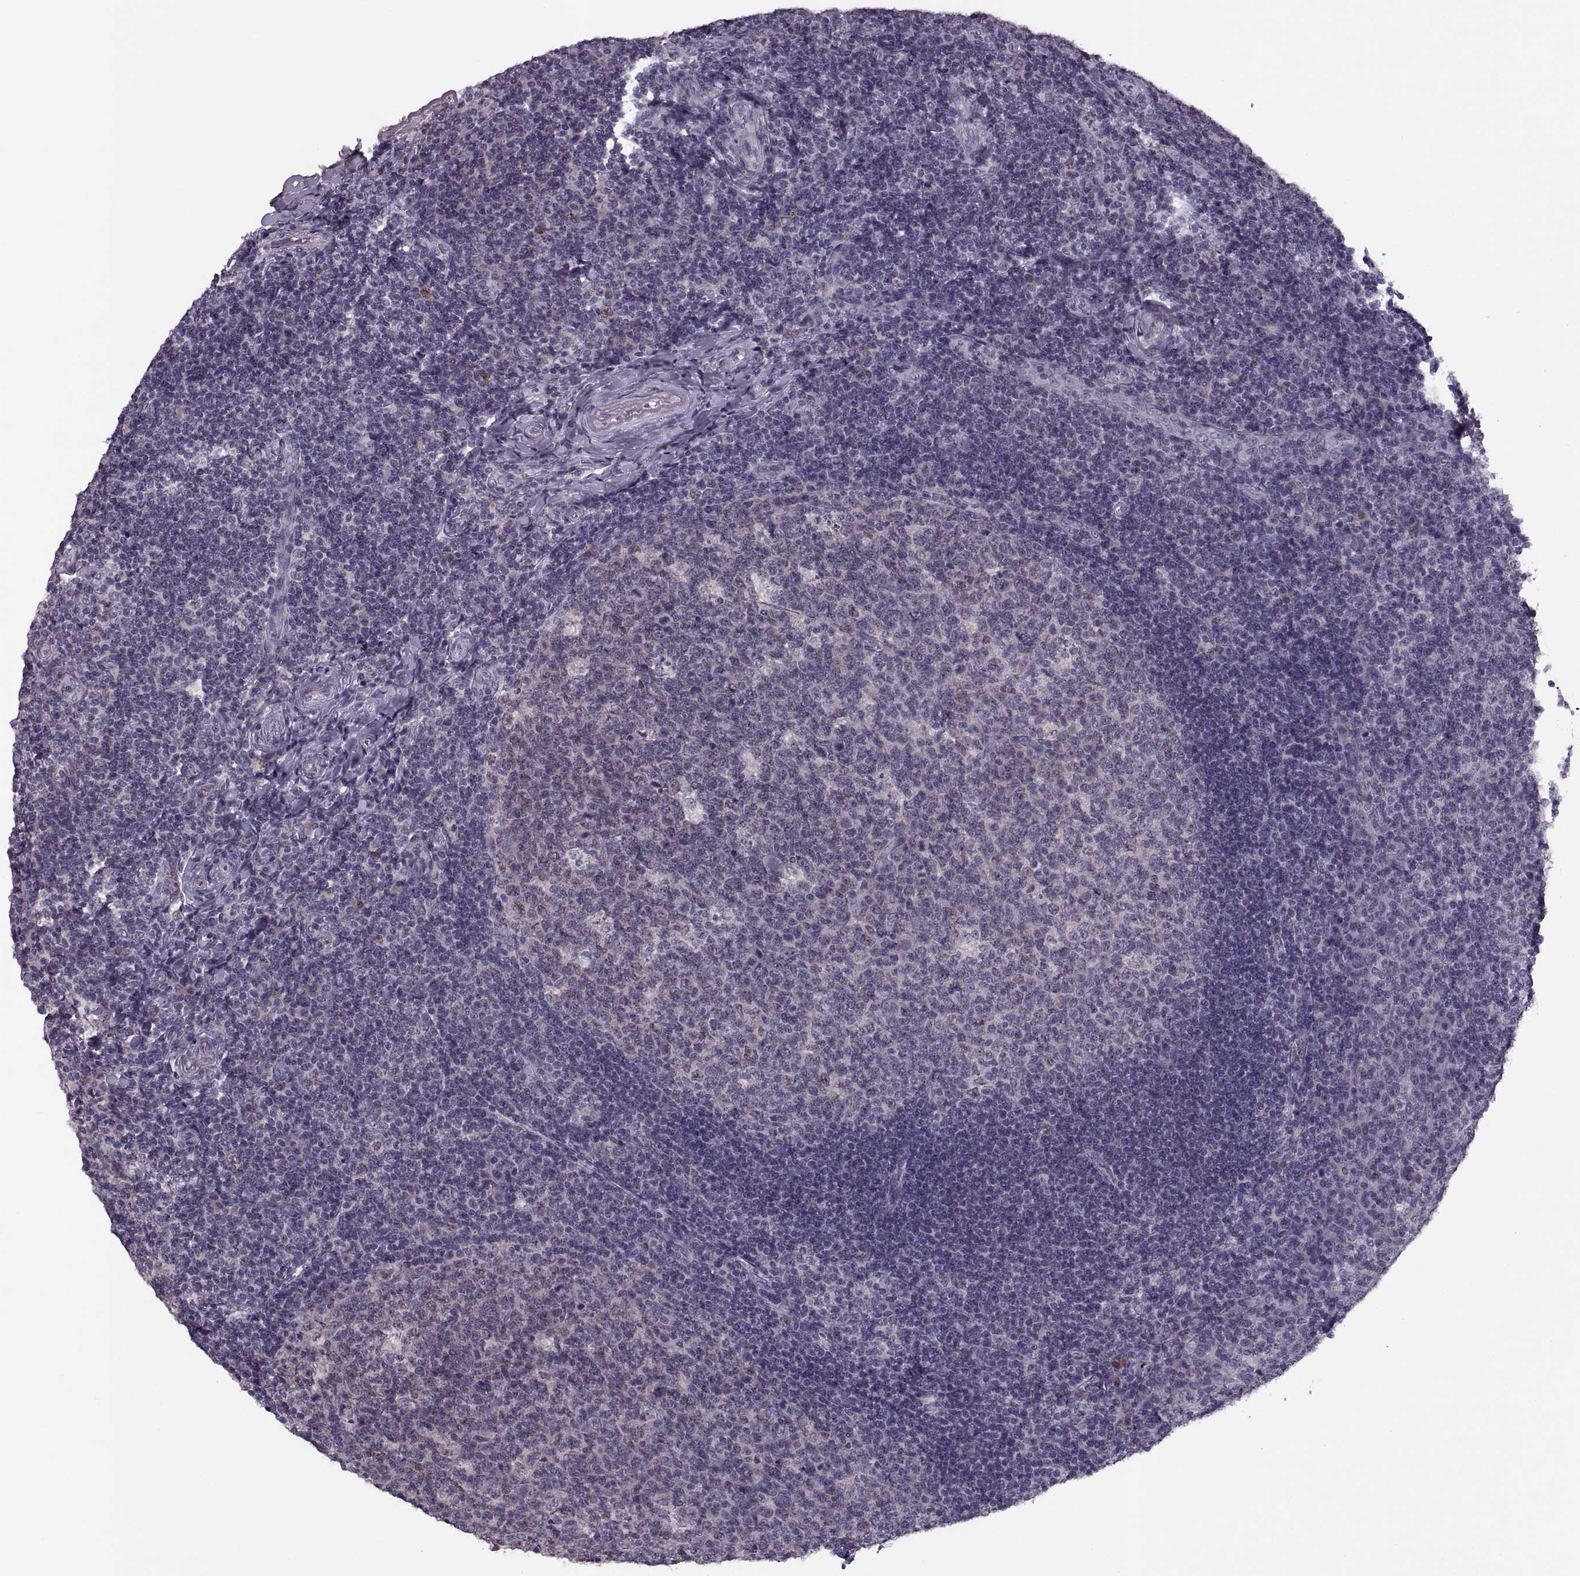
{"staining": {"intensity": "negative", "quantity": "none", "location": "none"}, "tissue": "tonsil", "cell_type": "Germinal center cells", "image_type": "normal", "snomed": [{"axis": "morphology", "description": "Normal tissue, NOS"}, {"axis": "topography", "description": "Tonsil"}], "caption": "High power microscopy histopathology image of an immunohistochemistry (IHC) micrograph of benign tonsil, revealing no significant staining in germinal center cells. The staining was performed using DAB to visualize the protein expression in brown, while the nuclei were stained in blue with hematoxylin (Magnification: 20x).", "gene": "CACNA1F", "patient": {"sex": "male", "age": 17}}